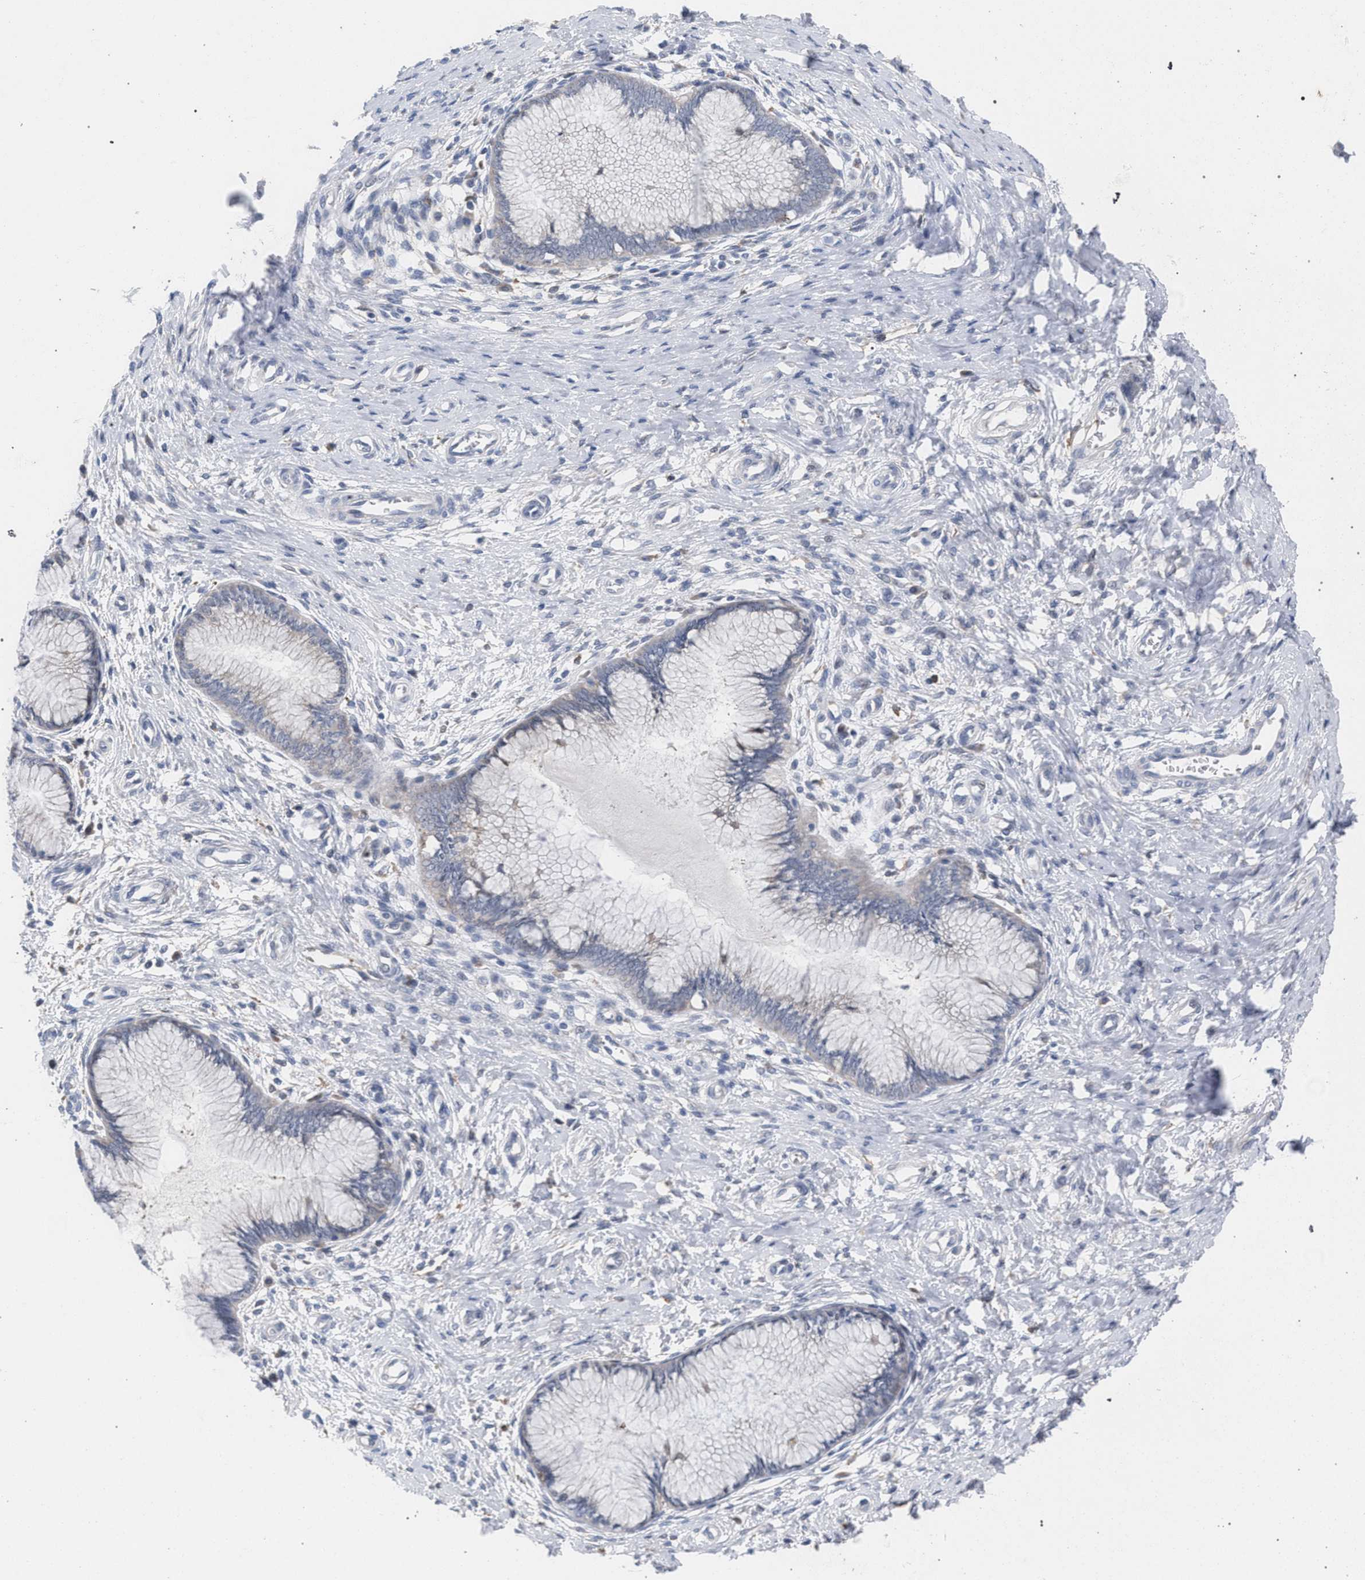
{"staining": {"intensity": "negative", "quantity": "none", "location": "none"}, "tissue": "cervix", "cell_type": "Glandular cells", "image_type": "normal", "snomed": [{"axis": "morphology", "description": "Normal tissue, NOS"}, {"axis": "topography", "description": "Cervix"}], "caption": "Immunohistochemistry micrograph of unremarkable cervix stained for a protein (brown), which displays no positivity in glandular cells. (DAB immunohistochemistry with hematoxylin counter stain).", "gene": "FHOD3", "patient": {"sex": "female", "age": 55}}